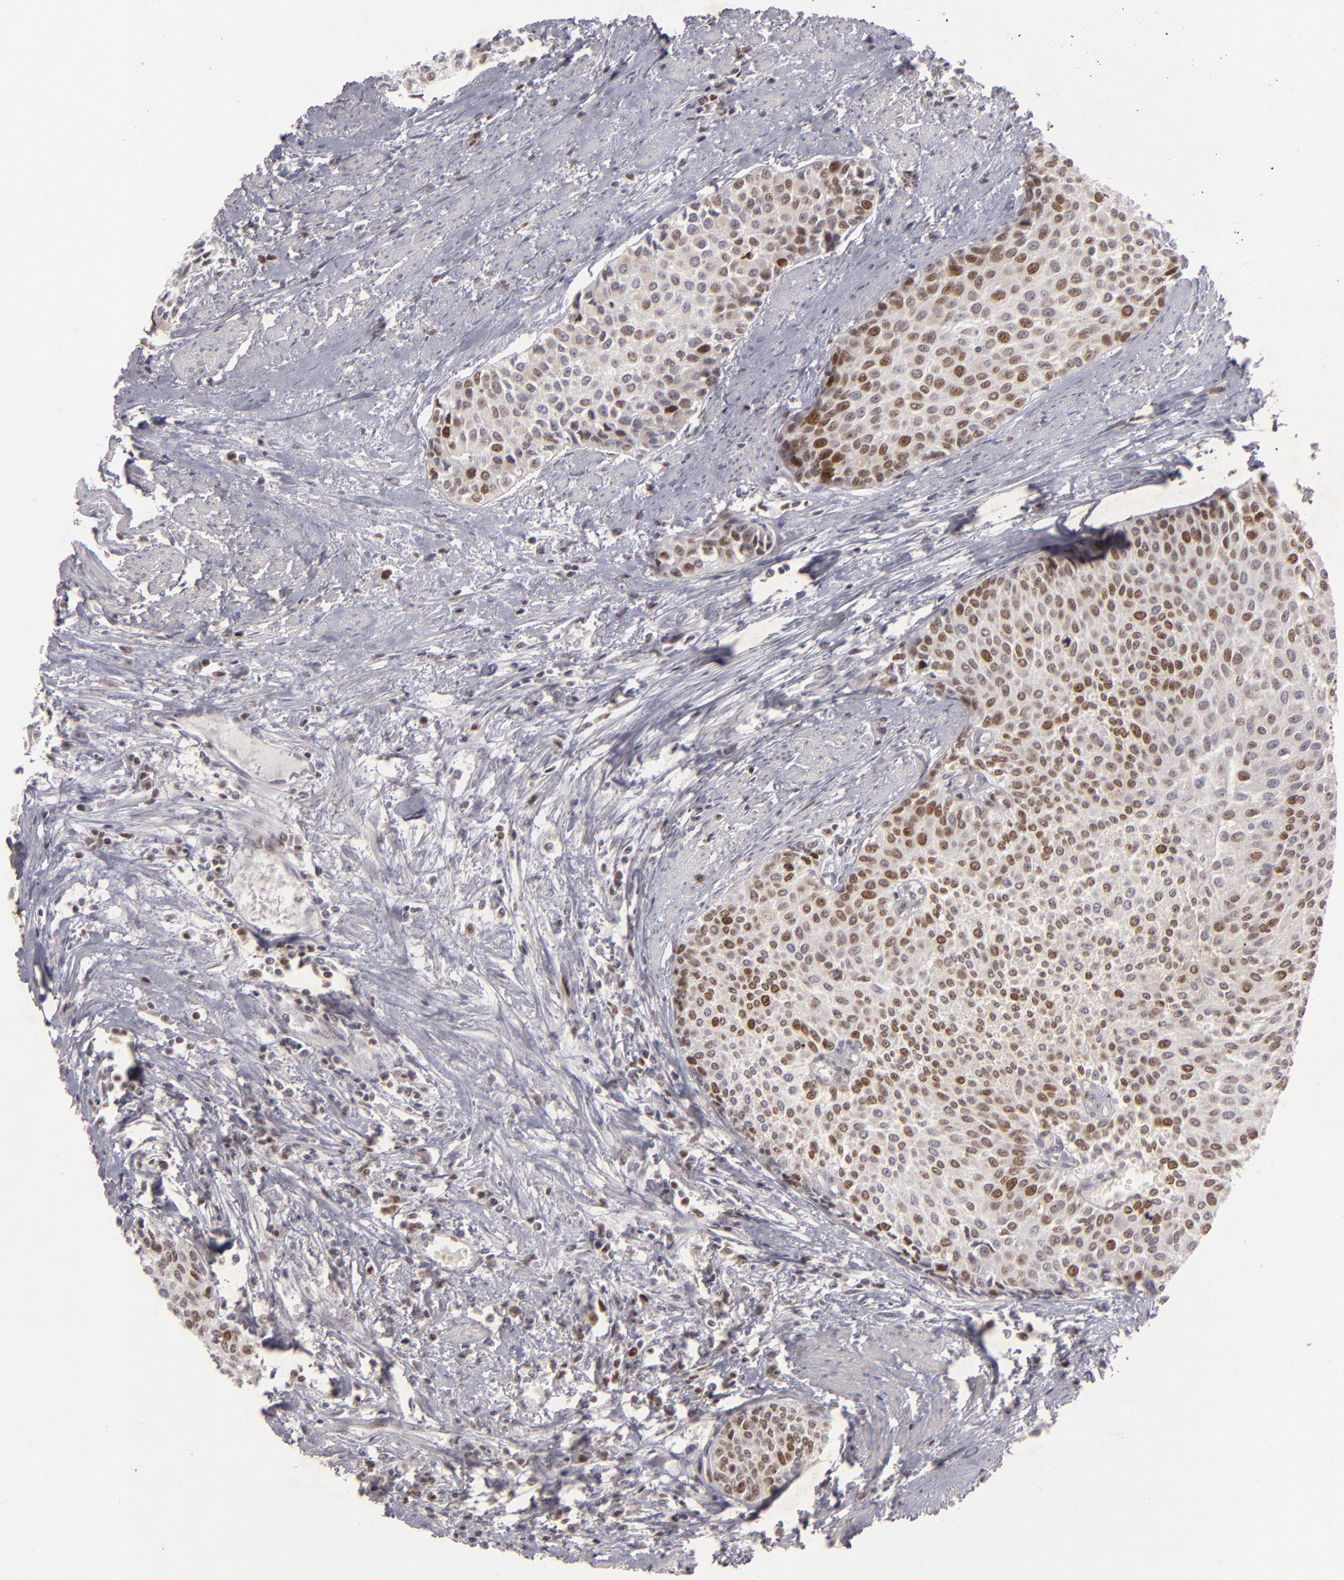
{"staining": {"intensity": "moderate", "quantity": "25%-75%", "location": "nuclear"}, "tissue": "urothelial cancer", "cell_type": "Tumor cells", "image_type": "cancer", "snomed": [{"axis": "morphology", "description": "Urothelial carcinoma, Low grade"}, {"axis": "topography", "description": "Urinary bladder"}], "caption": "Tumor cells display moderate nuclear staining in about 25%-75% of cells in urothelial cancer.", "gene": "FEN1", "patient": {"sex": "female", "age": 73}}